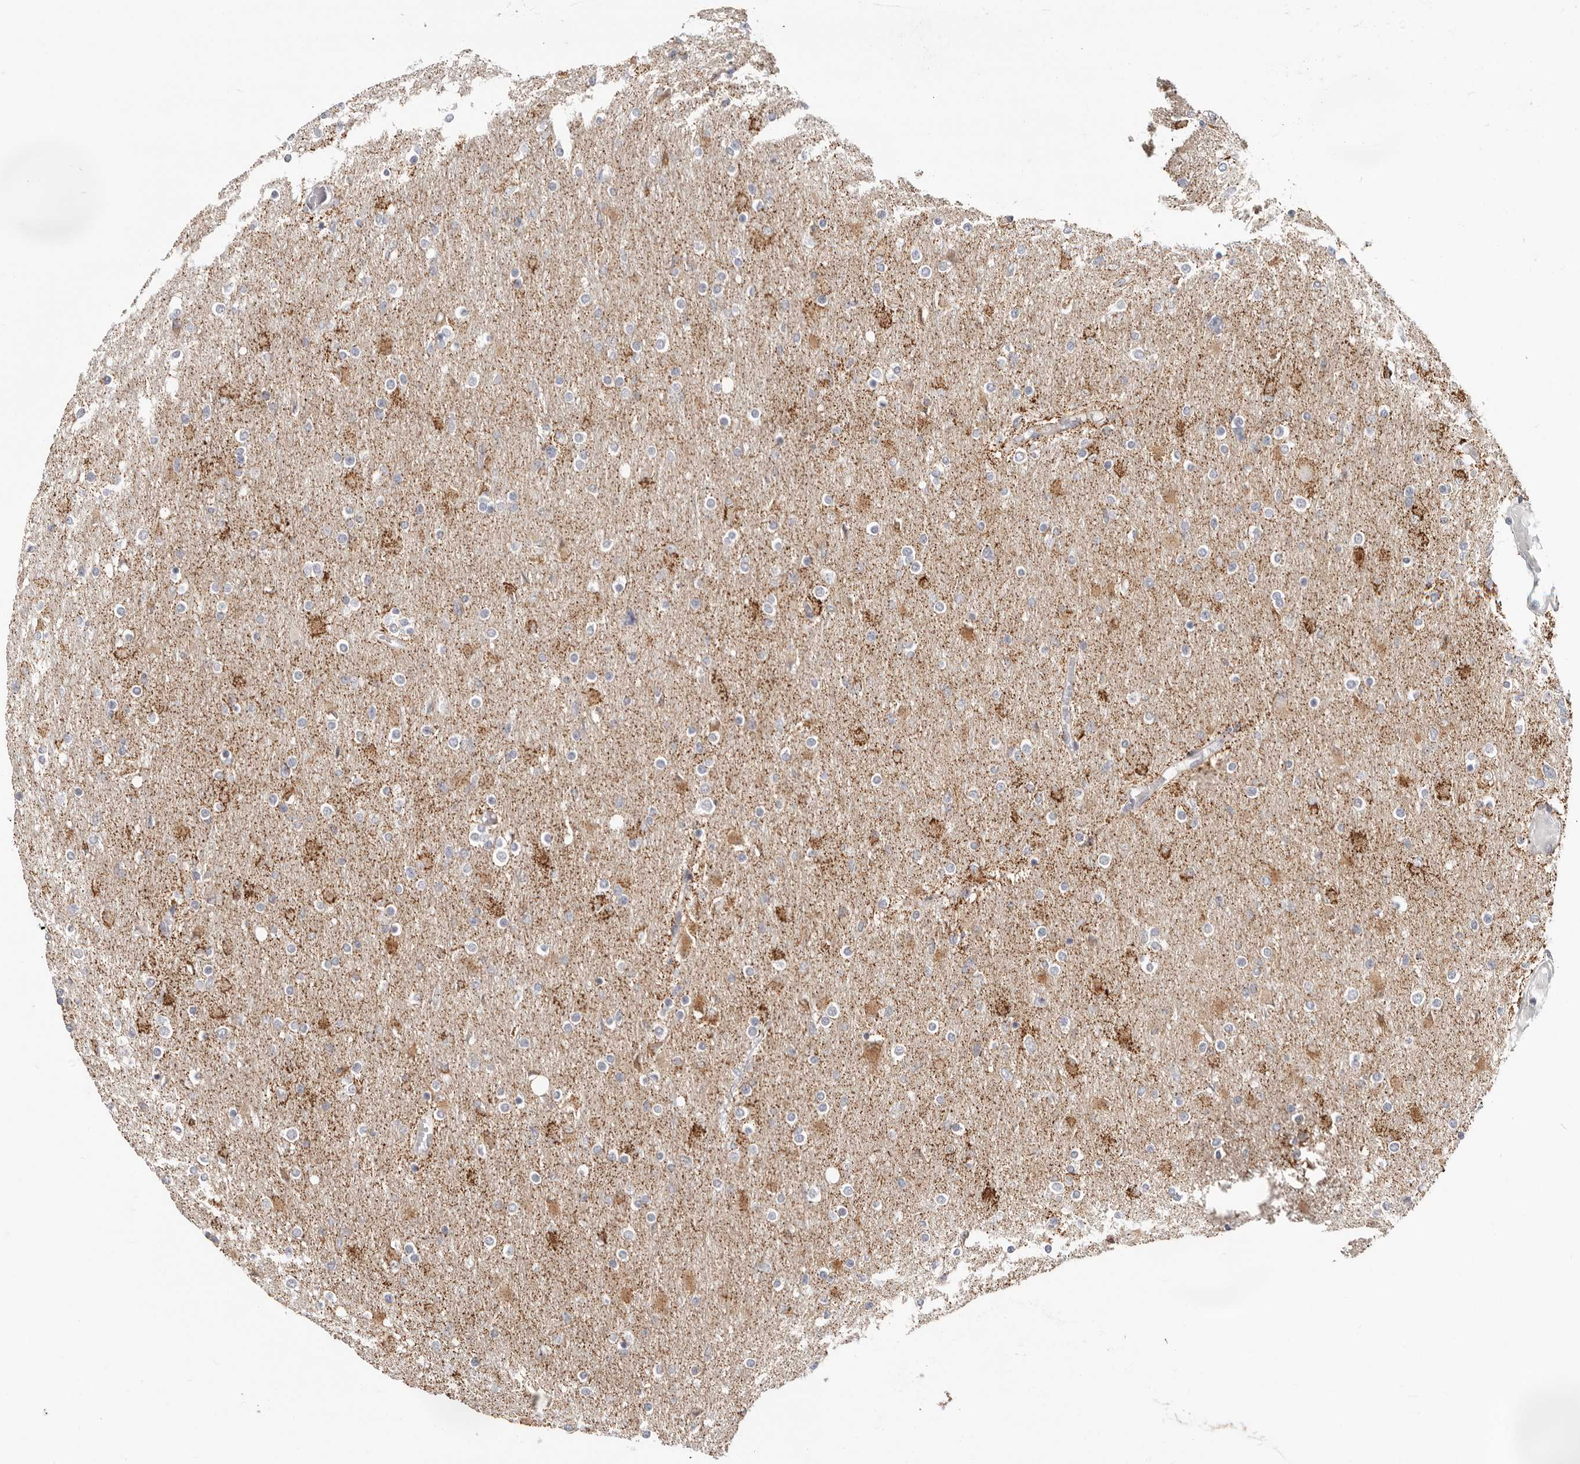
{"staining": {"intensity": "negative", "quantity": "none", "location": "none"}, "tissue": "glioma", "cell_type": "Tumor cells", "image_type": "cancer", "snomed": [{"axis": "morphology", "description": "Glioma, malignant, High grade"}, {"axis": "topography", "description": "Cerebral cortex"}], "caption": "Immunohistochemistry photomicrograph of neoplastic tissue: glioma stained with DAB exhibits no significant protein staining in tumor cells.", "gene": "SZT2", "patient": {"sex": "female", "age": 36}}